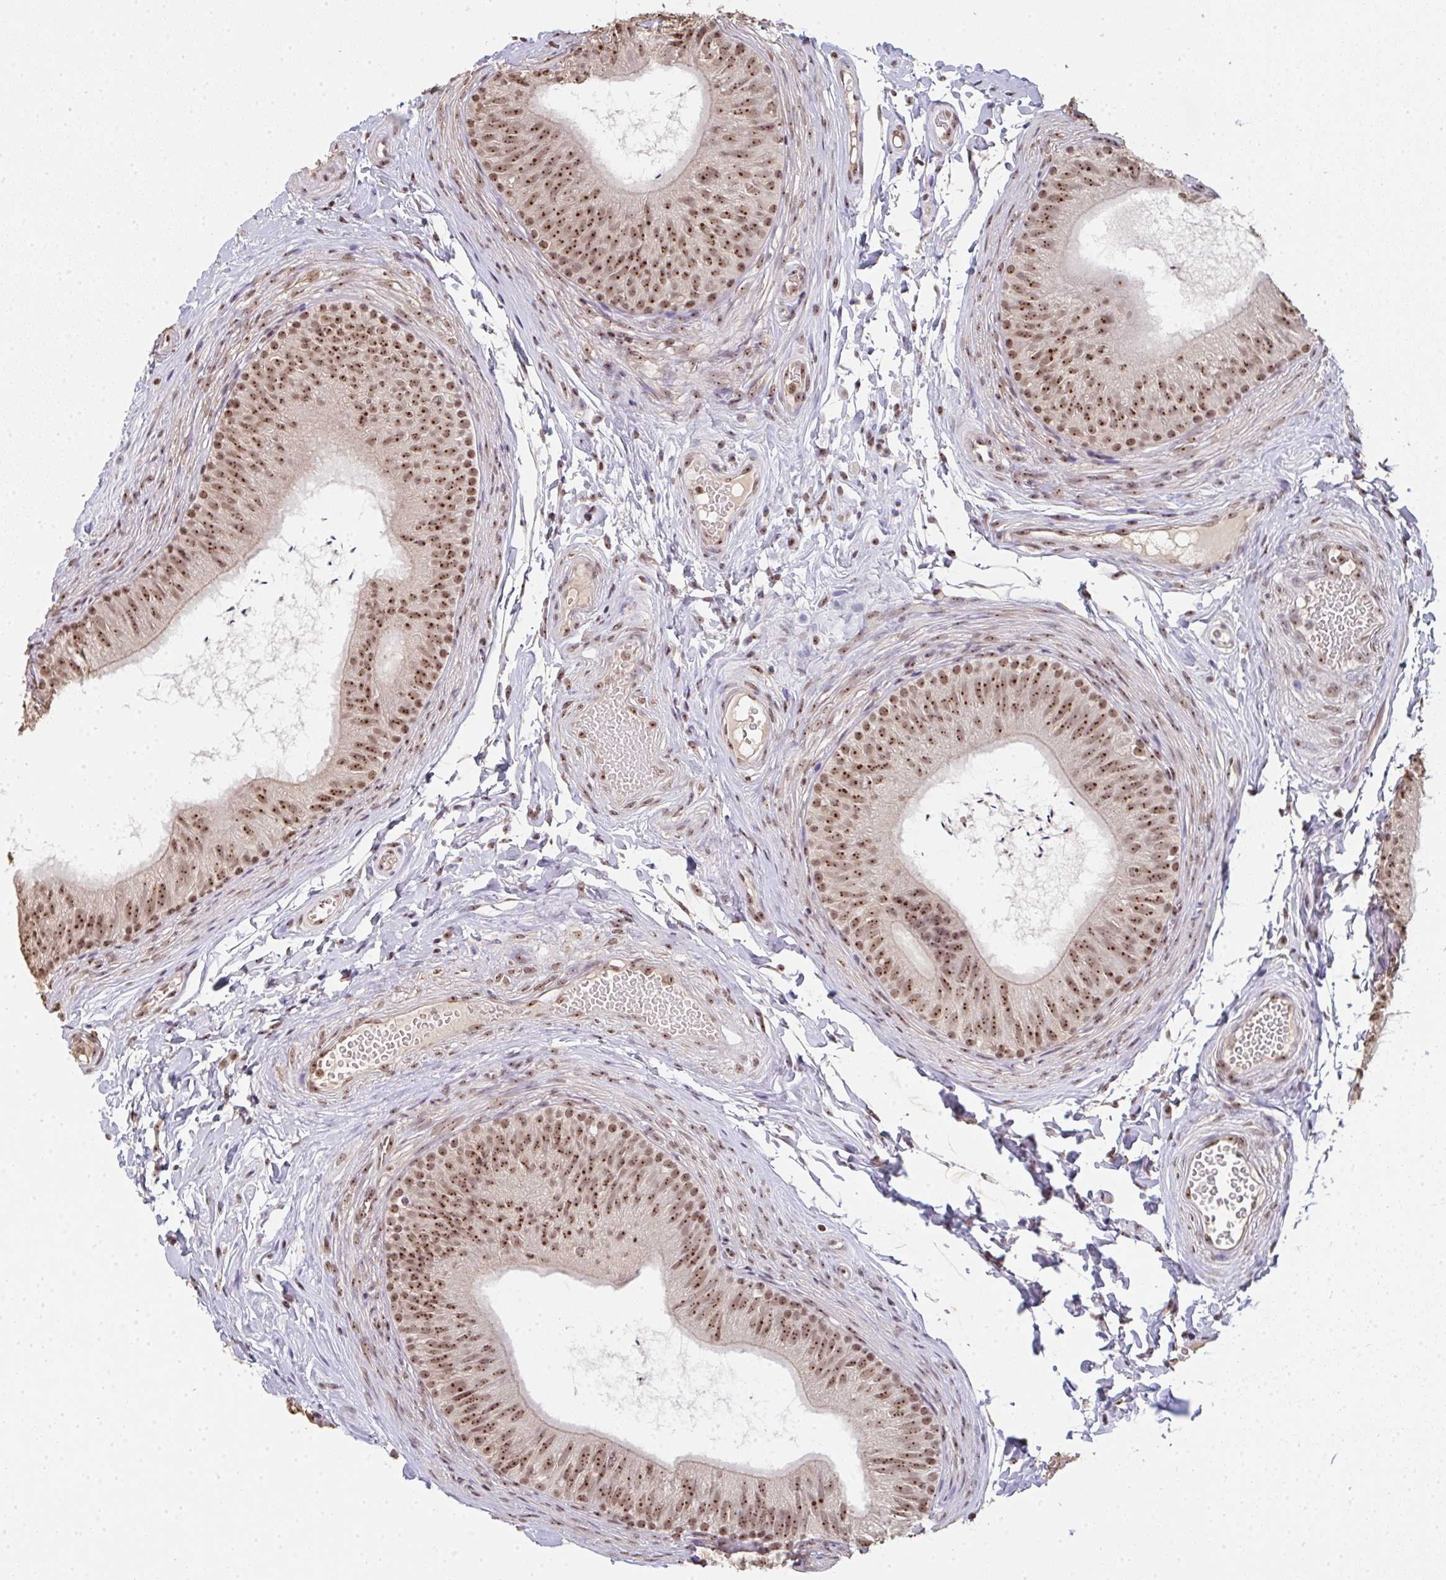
{"staining": {"intensity": "moderate", "quantity": ">75%", "location": "nuclear"}, "tissue": "epididymis", "cell_type": "Glandular cells", "image_type": "normal", "snomed": [{"axis": "morphology", "description": "Normal tissue, NOS"}, {"axis": "topography", "description": "Epididymis, spermatic cord, NOS"}, {"axis": "topography", "description": "Epididymis"}, {"axis": "topography", "description": "Peripheral nerve tissue"}], "caption": "High-magnification brightfield microscopy of benign epididymis stained with DAB (3,3'-diaminobenzidine) (brown) and counterstained with hematoxylin (blue). glandular cells exhibit moderate nuclear staining is present in about>75% of cells. (Brightfield microscopy of DAB IHC at high magnification).", "gene": "DKC1", "patient": {"sex": "male", "age": 29}}